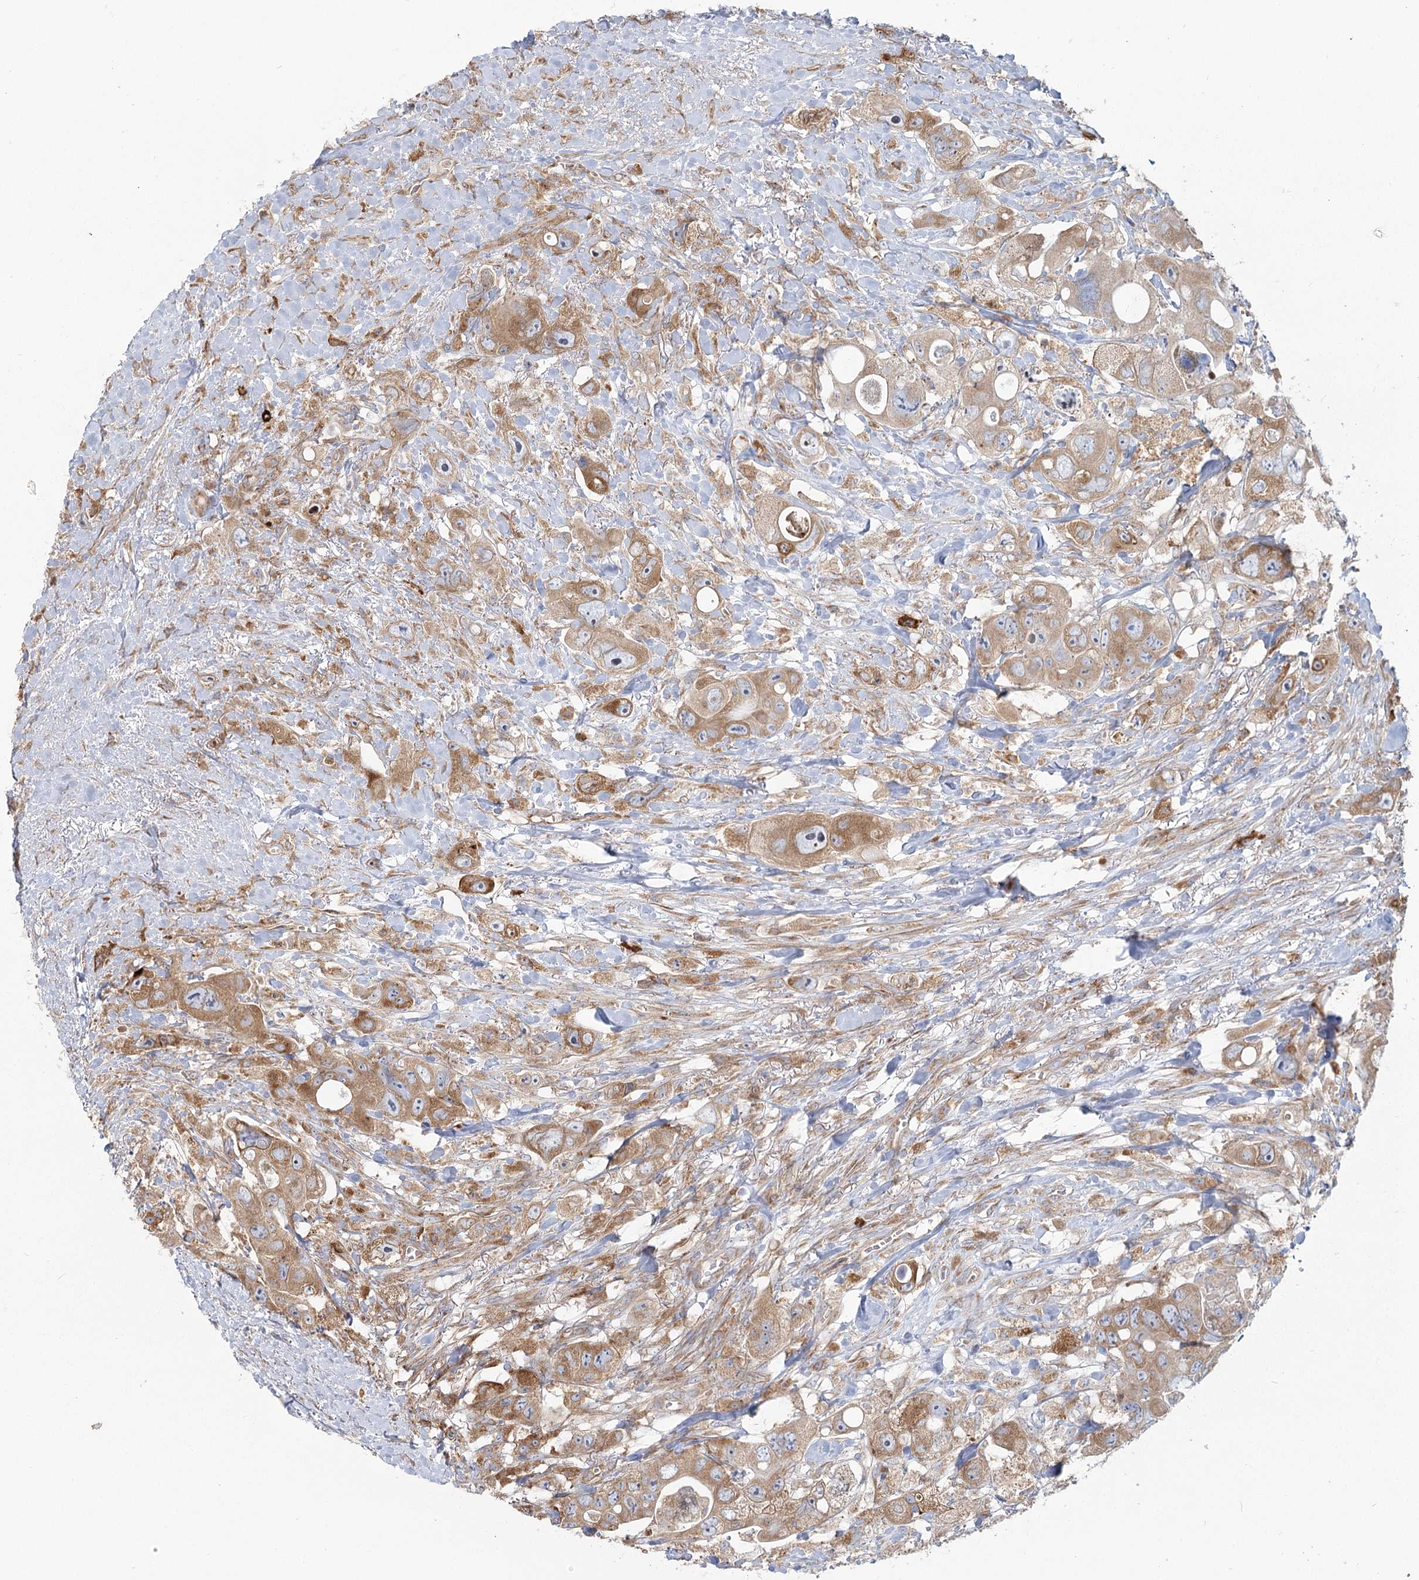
{"staining": {"intensity": "moderate", "quantity": ">75%", "location": "cytoplasmic/membranous"}, "tissue": "colorectal cancer", "cell_type": "Tumor cells", "image_type": "cancer", "snomed": [{"axis": "morphology", "description": "Adenocarcinoma, NOS"}, {"axis": "topography", "description": "Colon"}], "caption": "Adenocarcinoma (colorectal) tissue demonstrates moderate cytoplasmic/membranous positivity in about >75% of tumor cells", "gene": "HARS2", "patient": {"sex": "female", "age": 46}}